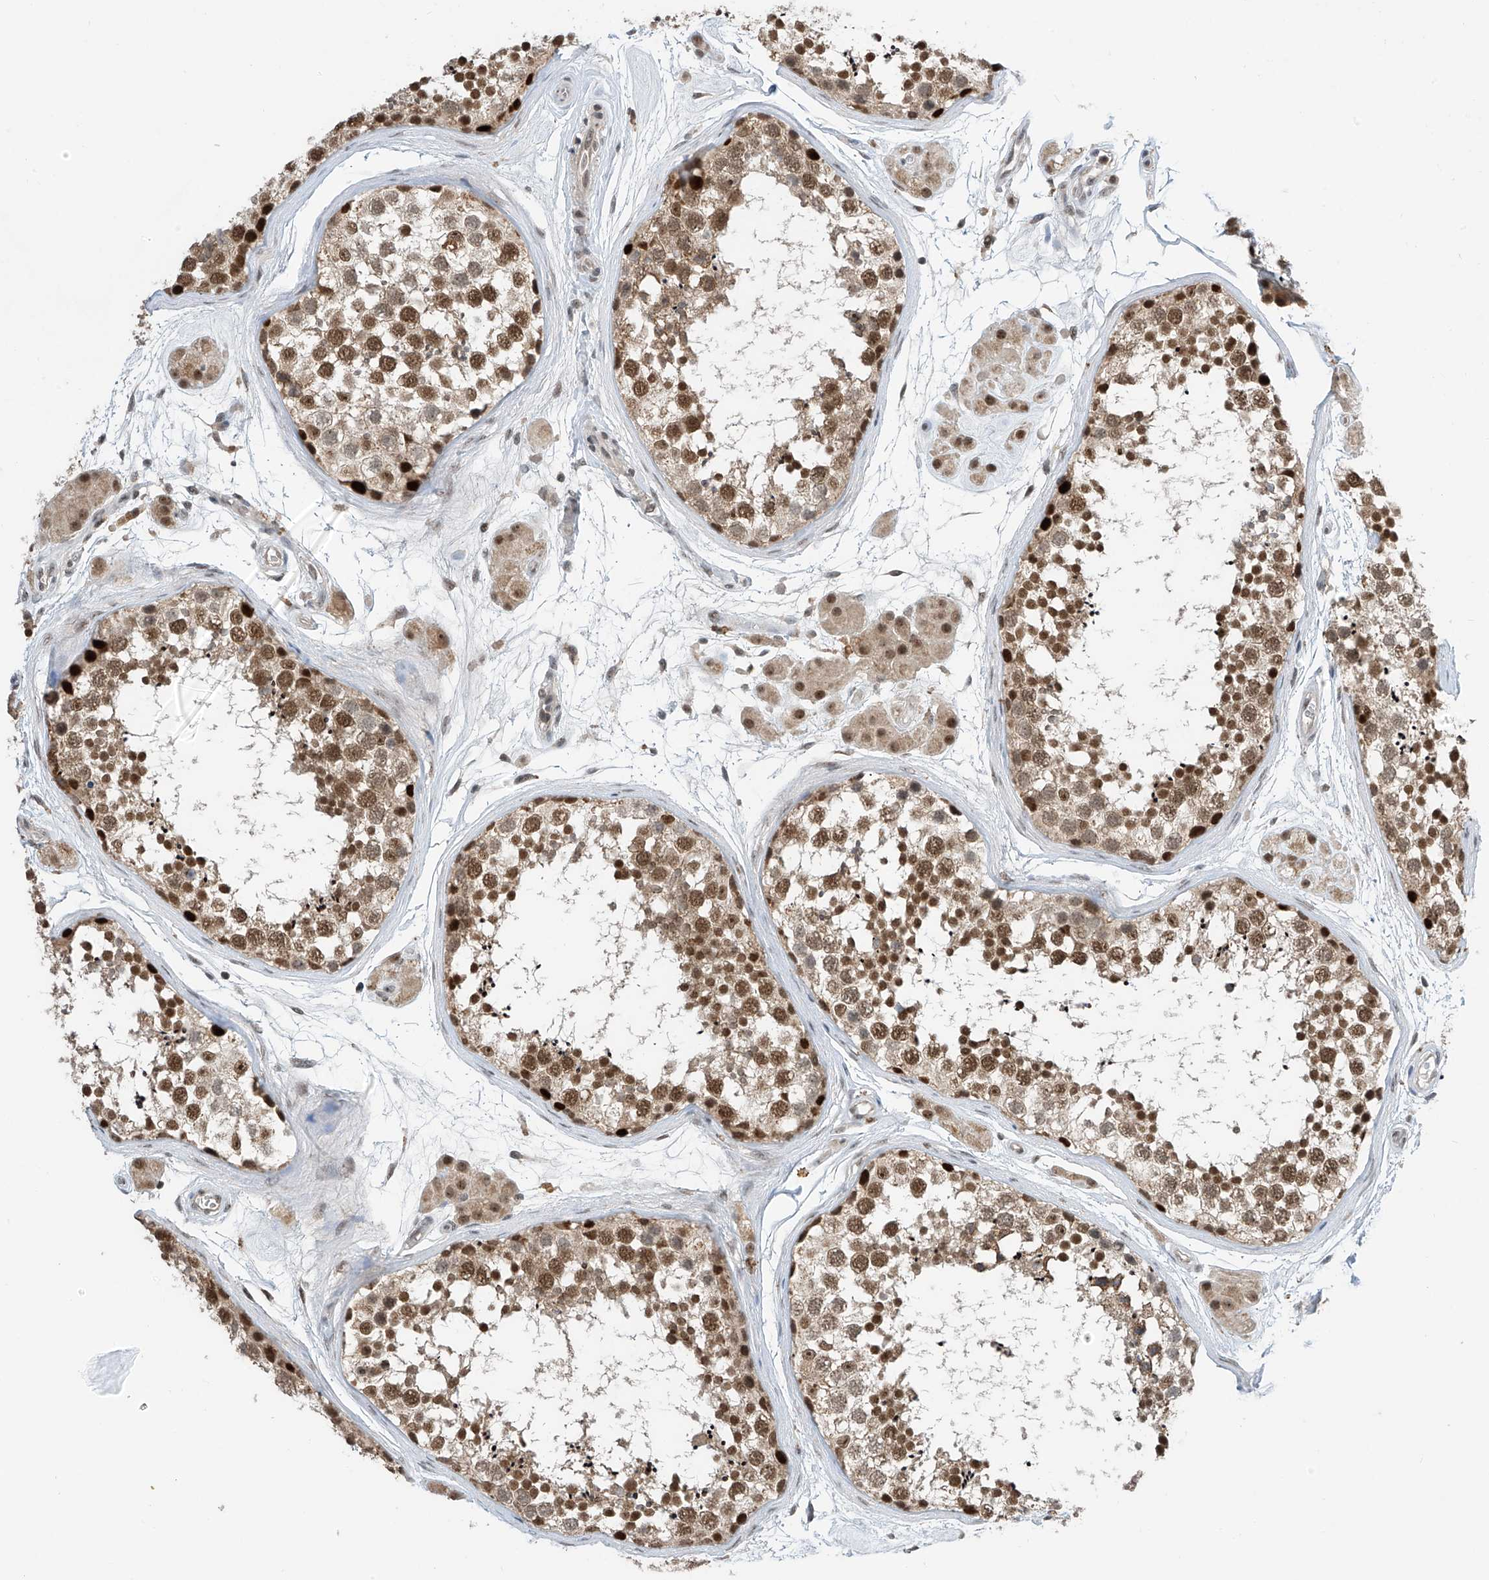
{"staining": {"intensity": "moderate", "quantity": ">75%", "location": "nuclear"}, "tissue": "testis", "cell_type": "Cells in seminiferous ducts", "image_type": "normal", "snomed": [{"axis": "morphology", "description": "Normal tissue, NOS"}, {"axis": "topography", "description": "Testis"}], "caption": "Cells in seminiferous ducts demonstrate medium levels of moderate nuclear positivity in approximately >75% of cells in unremarkable human testis.", "gene": "RPAIN", "patient": {"sex": "male", "age": 56}}